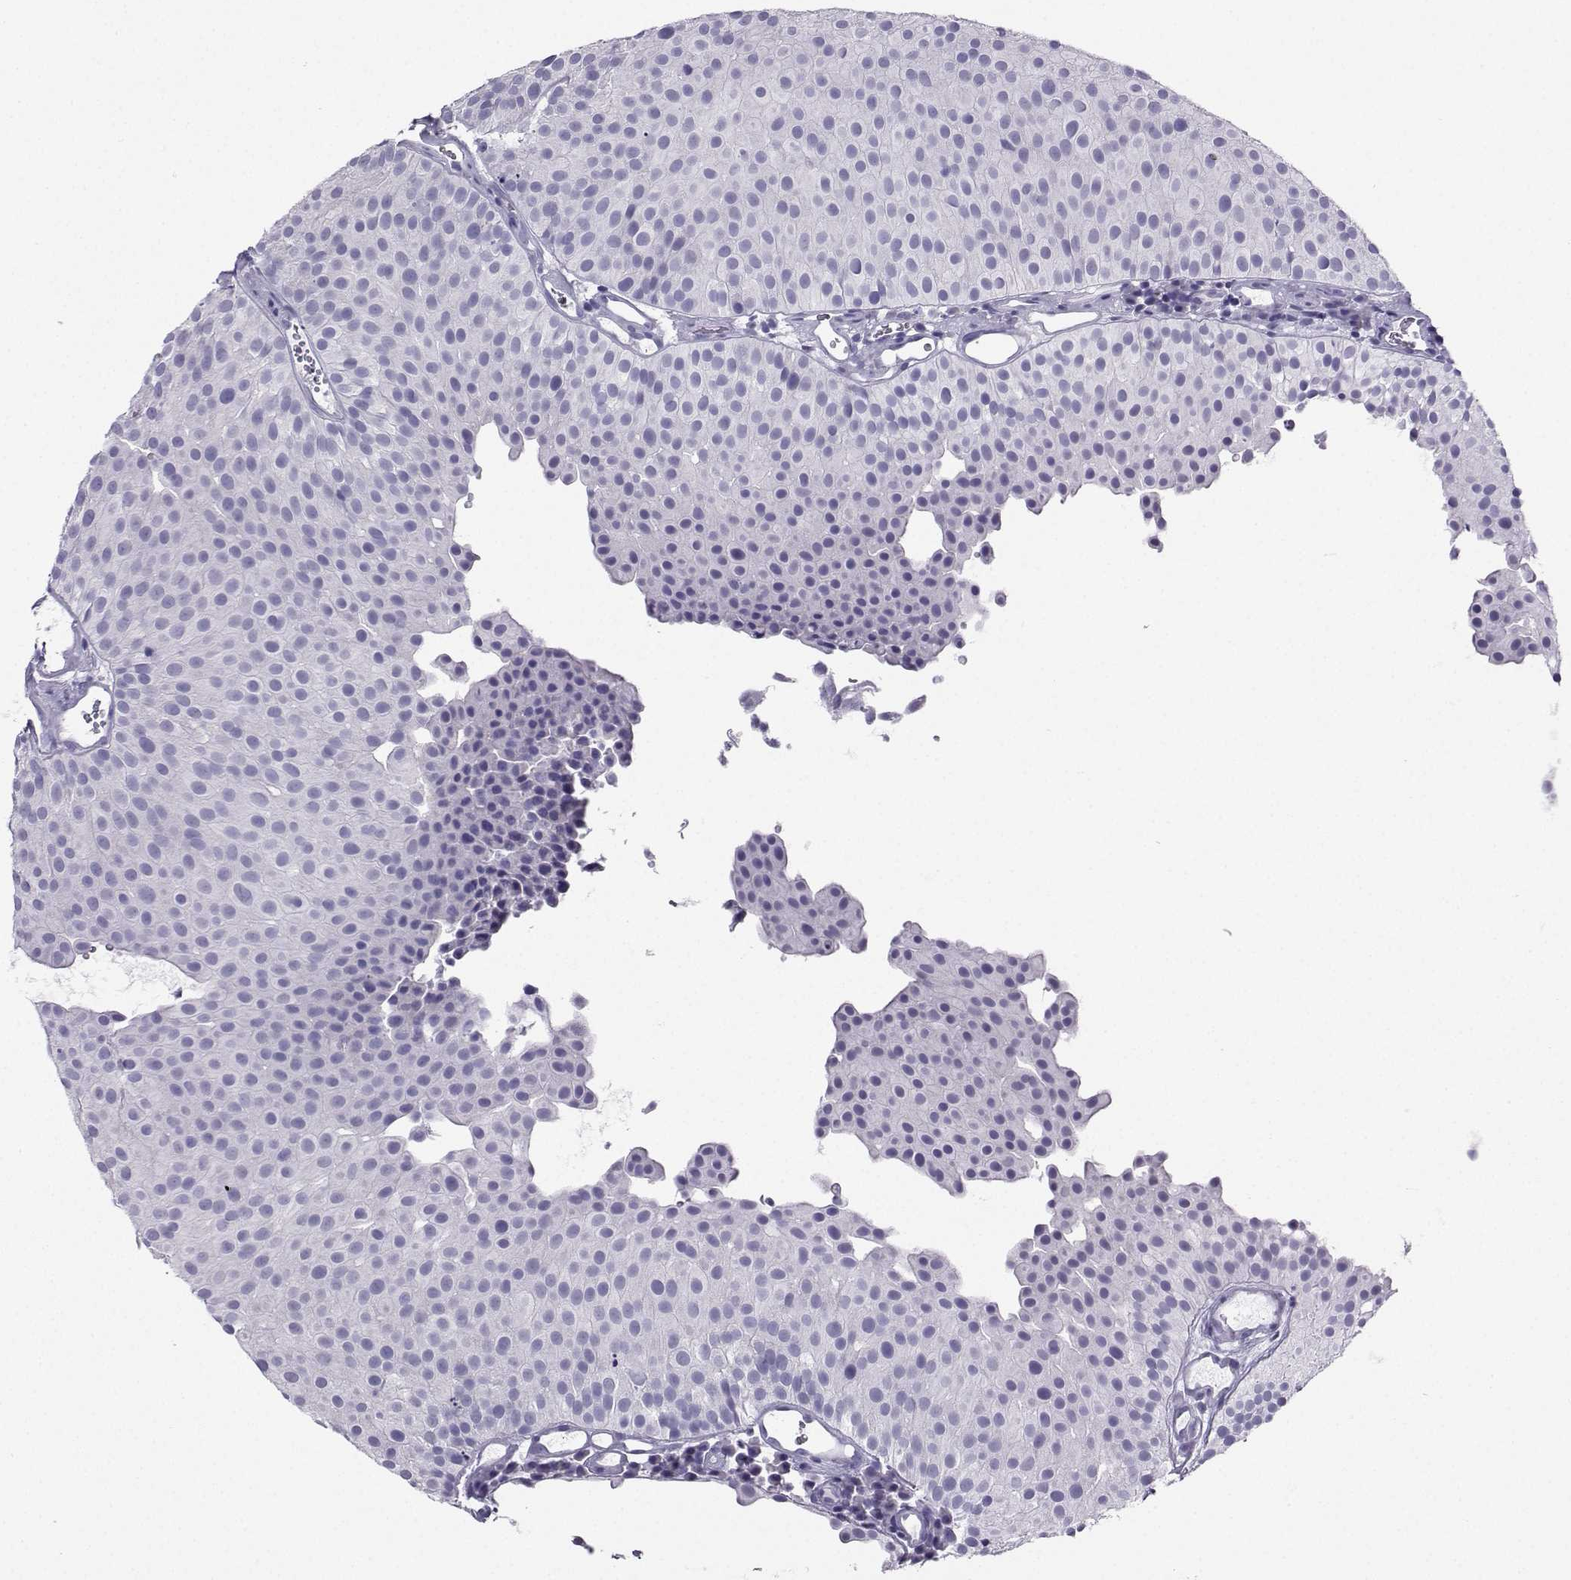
{"staining": {"intensity": "negative", "quantity": "none", "location": "none"}, "tissue": "urothelial cancer", "cell_type": "Tumor cells", "image_type": "cancer", "snomed": [{"axis": "morphology", "description": "Urothelial carcinoma, Low grade"}, {"axis": "topography", "description": "Urinary bladder"}], "caption": "A photomicrograph of urothelial cancer stained for a protein displays no brown staining in tumor cells. Brightfield microscopy of immunohistochemistry stained with DAB (brown) and hematoxylin (blue), captured at high magnification.", "gene": "KIF17", "patient": {"sex": "female", "age": 87}}